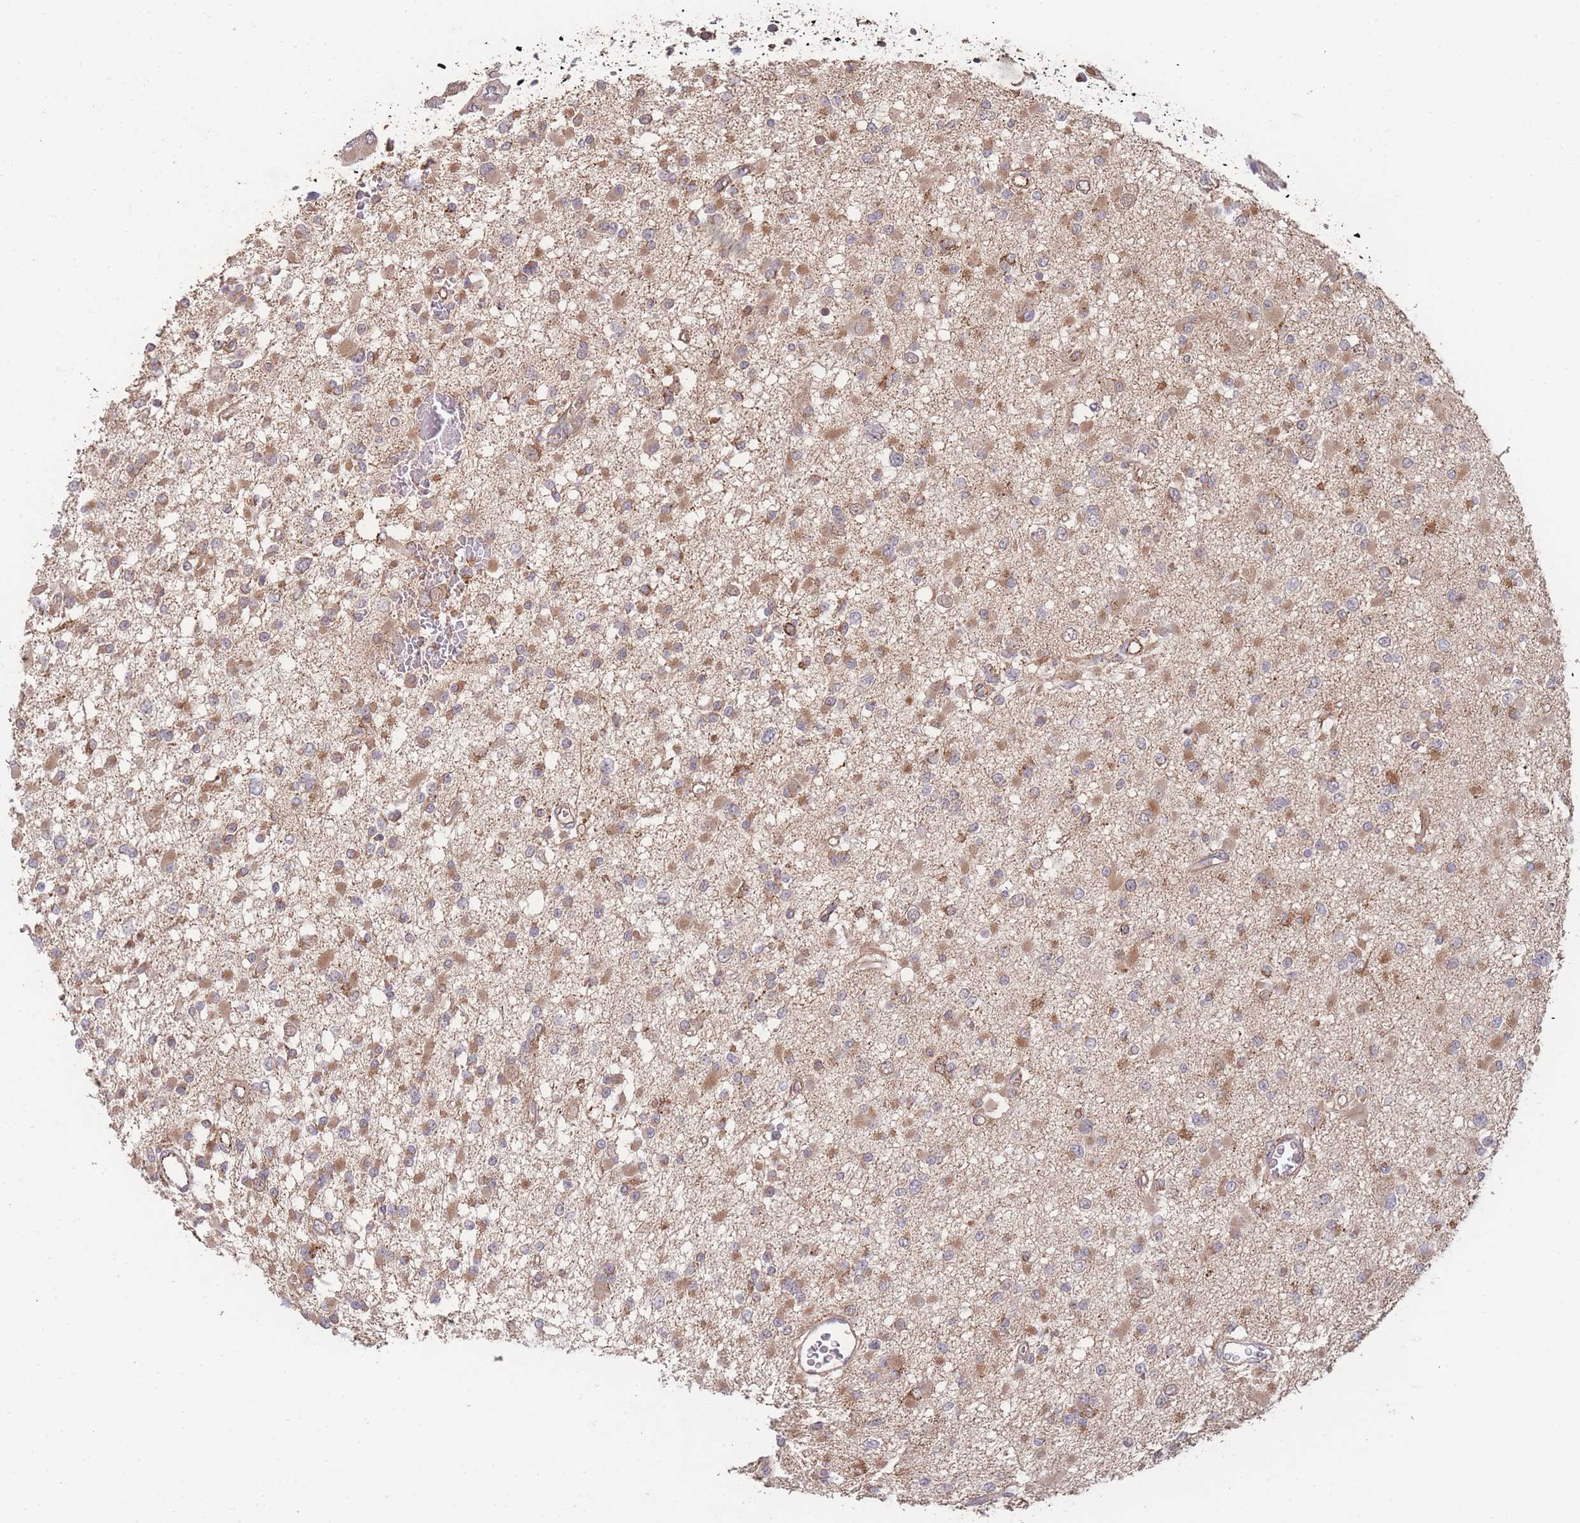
{"staining": {"intensity": "moderate", "quantity": ">75%", "location": "cytoplasmic/membranous"}, "tissue": "glioma", "cell_type": "Tumor cells", "image_type": "cancer", "snomed": [{"axis": "morphology", "description": "Glioma, malignant, Low grade"}, {"axis": "topography", "description": "Brain"}], "caption": "The immunohistochemical stain highlights moderate cytoplasmic/membranous staining in tumor cells of malignant low-grade glioma tissue. (brown staining indicates protein expression, while blue staining denotes nuclei).", "gene": "PXMP4", "patient": {"sex": "female", "age": 22}}